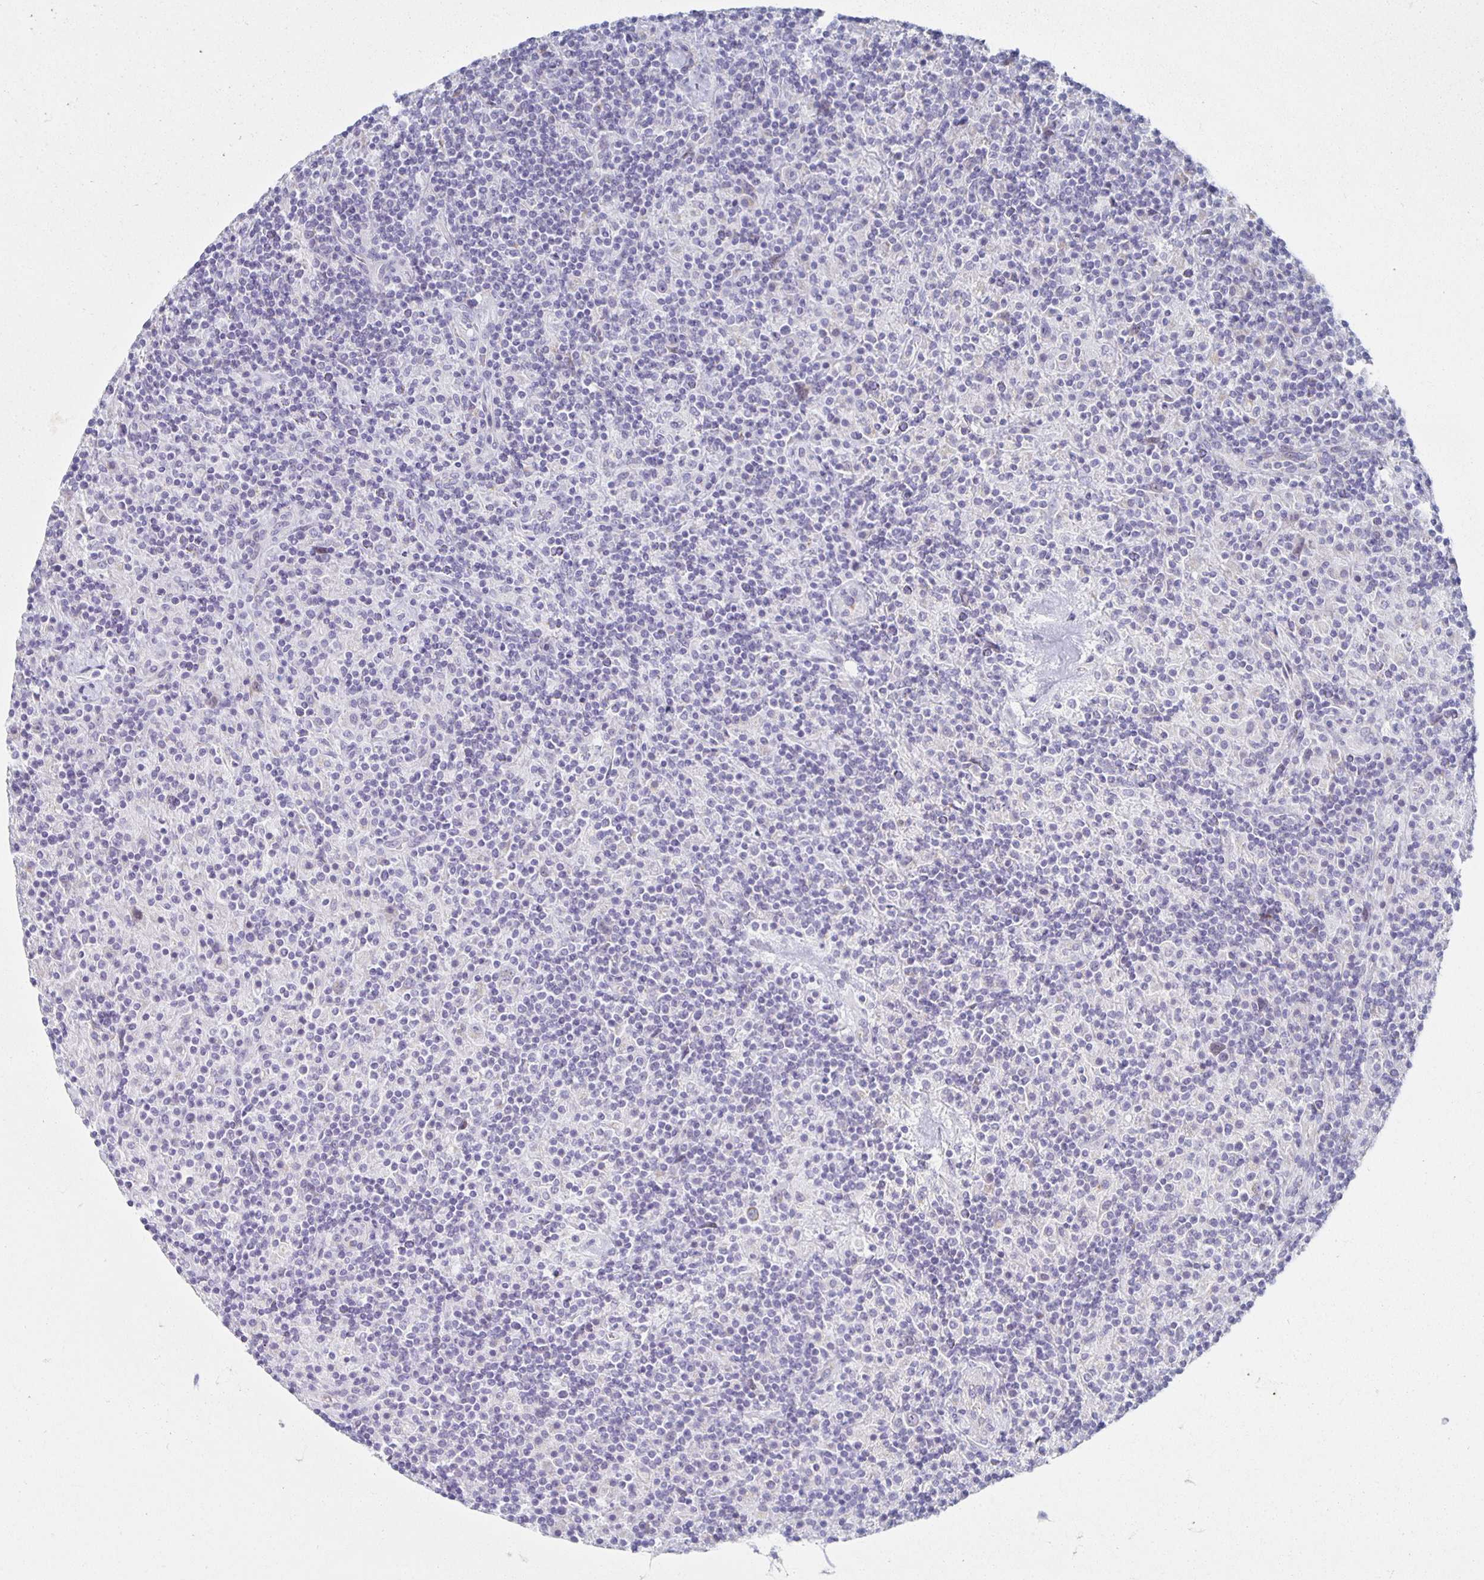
{"staining": {"intensity": "negative", "quantity": "none", "location": "none"}, "tissue": "lymphoma", "cell_type": "Tumor cells", "image_type": "cancer", "snomed": [{"axis": "morphology", "description": "Hodgkin's disease, NOS"}, {"axis": "topography", "description": "Thymus, NOS"}], "caption": "This is an immunohistochemistry image of human Hodgkin's disease. There is no staining in tumor cells.", "gene": "TEX44", "patient": {"sex": "female", "age": 17}}